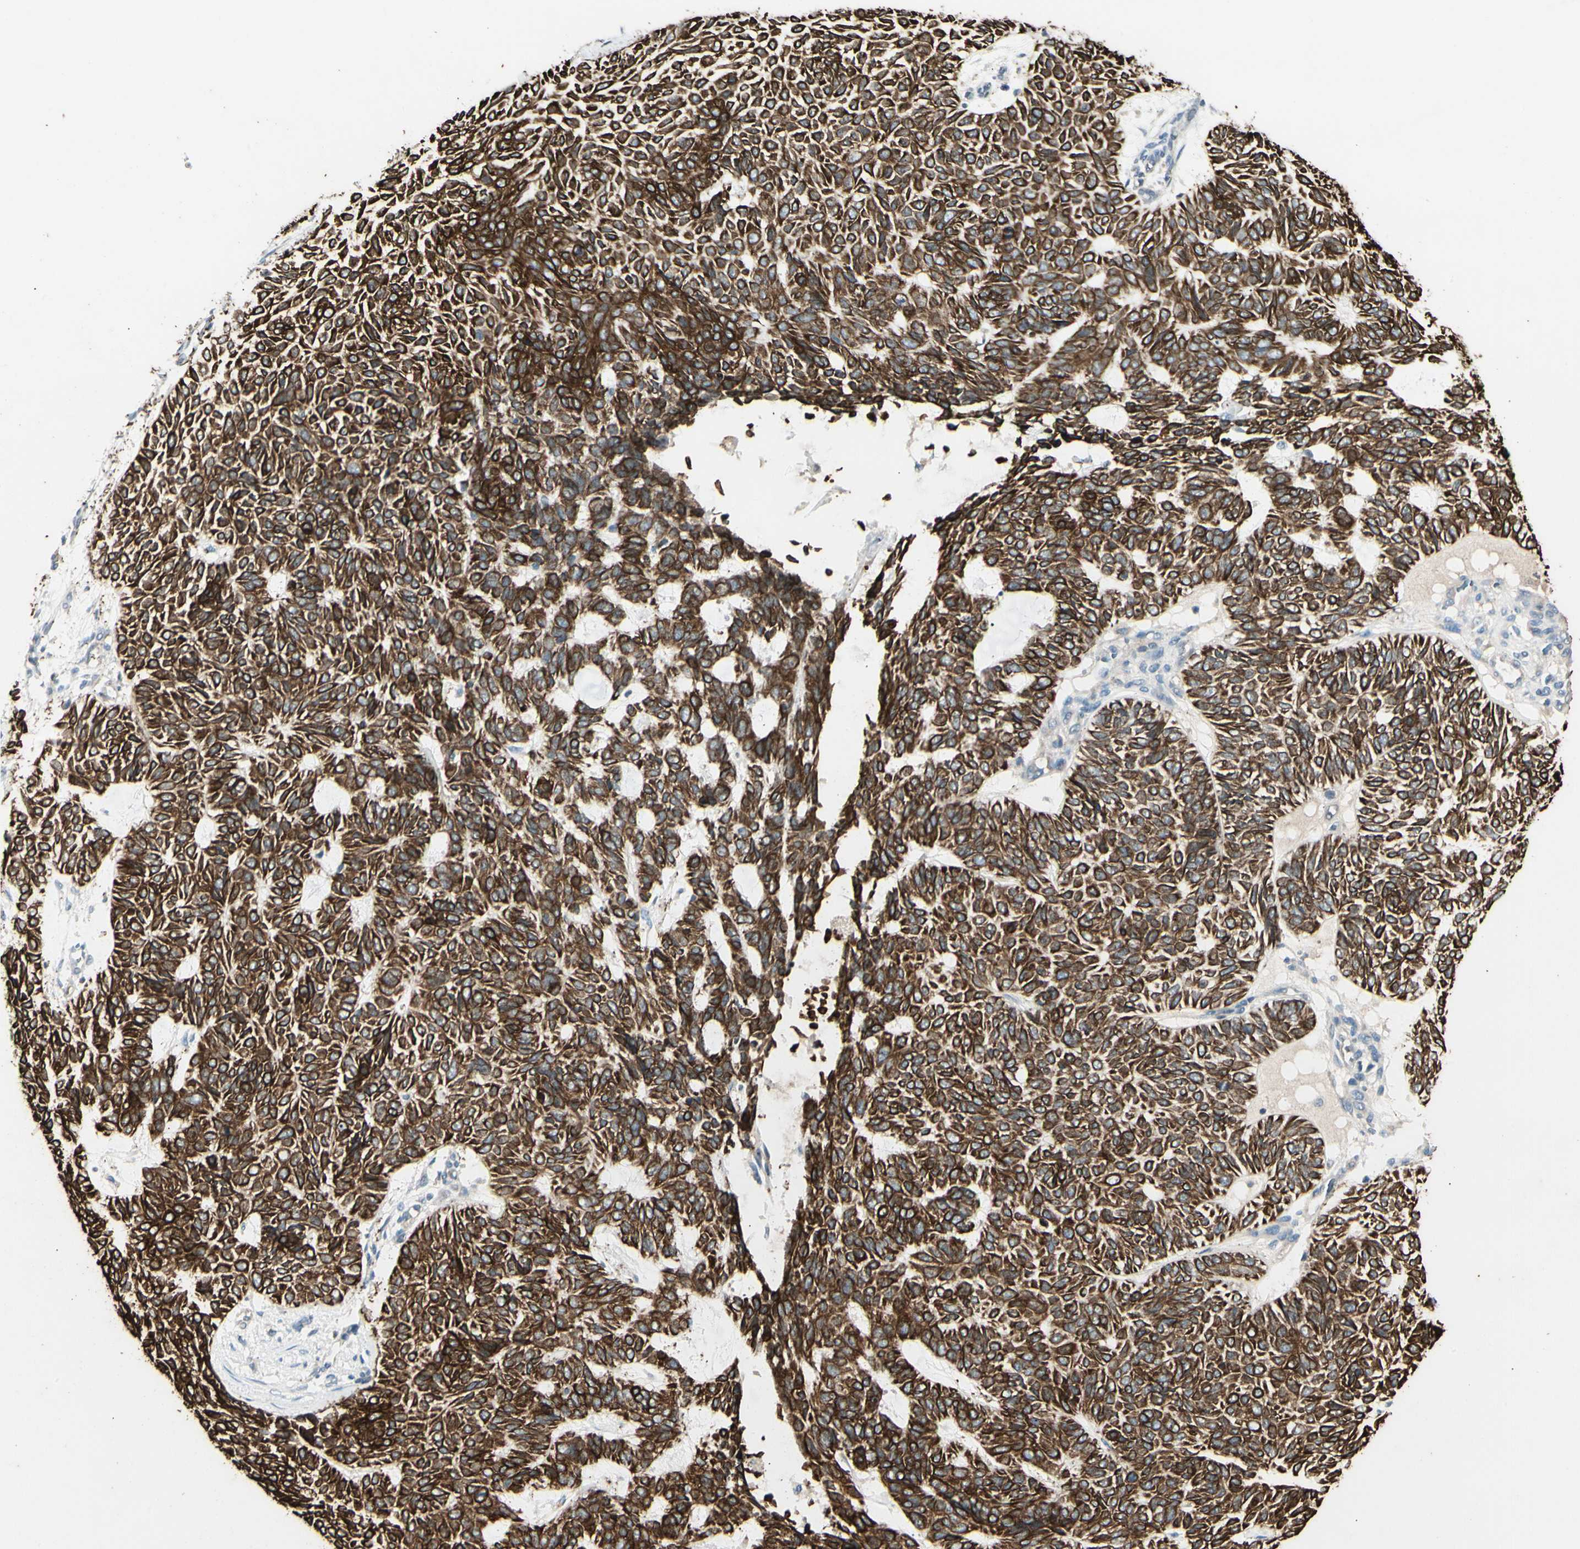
{"staining": {"intensity": "strong", "quantity": ">75%", "location": "cytoplasmic/membranous"}, "tissue": "skin cancer", "cell_type": "Tumor cells", "image_type": "cancer", "snomed": [{"axis": "morphology", "description": "Normal tissue, NOS"}, {"axis": "morphology", "description": "Basal cell carcinoma"}, {"axis": "topography", "description": "Skin"}], "caption": "Strong cytoplasmic/membranous protein staining is seen in approximately >75% of tumor cells in skin cancer (basal cell carcinoma).", "gene": "SKIL", "patient": {"sex": "male", "age": 87}}